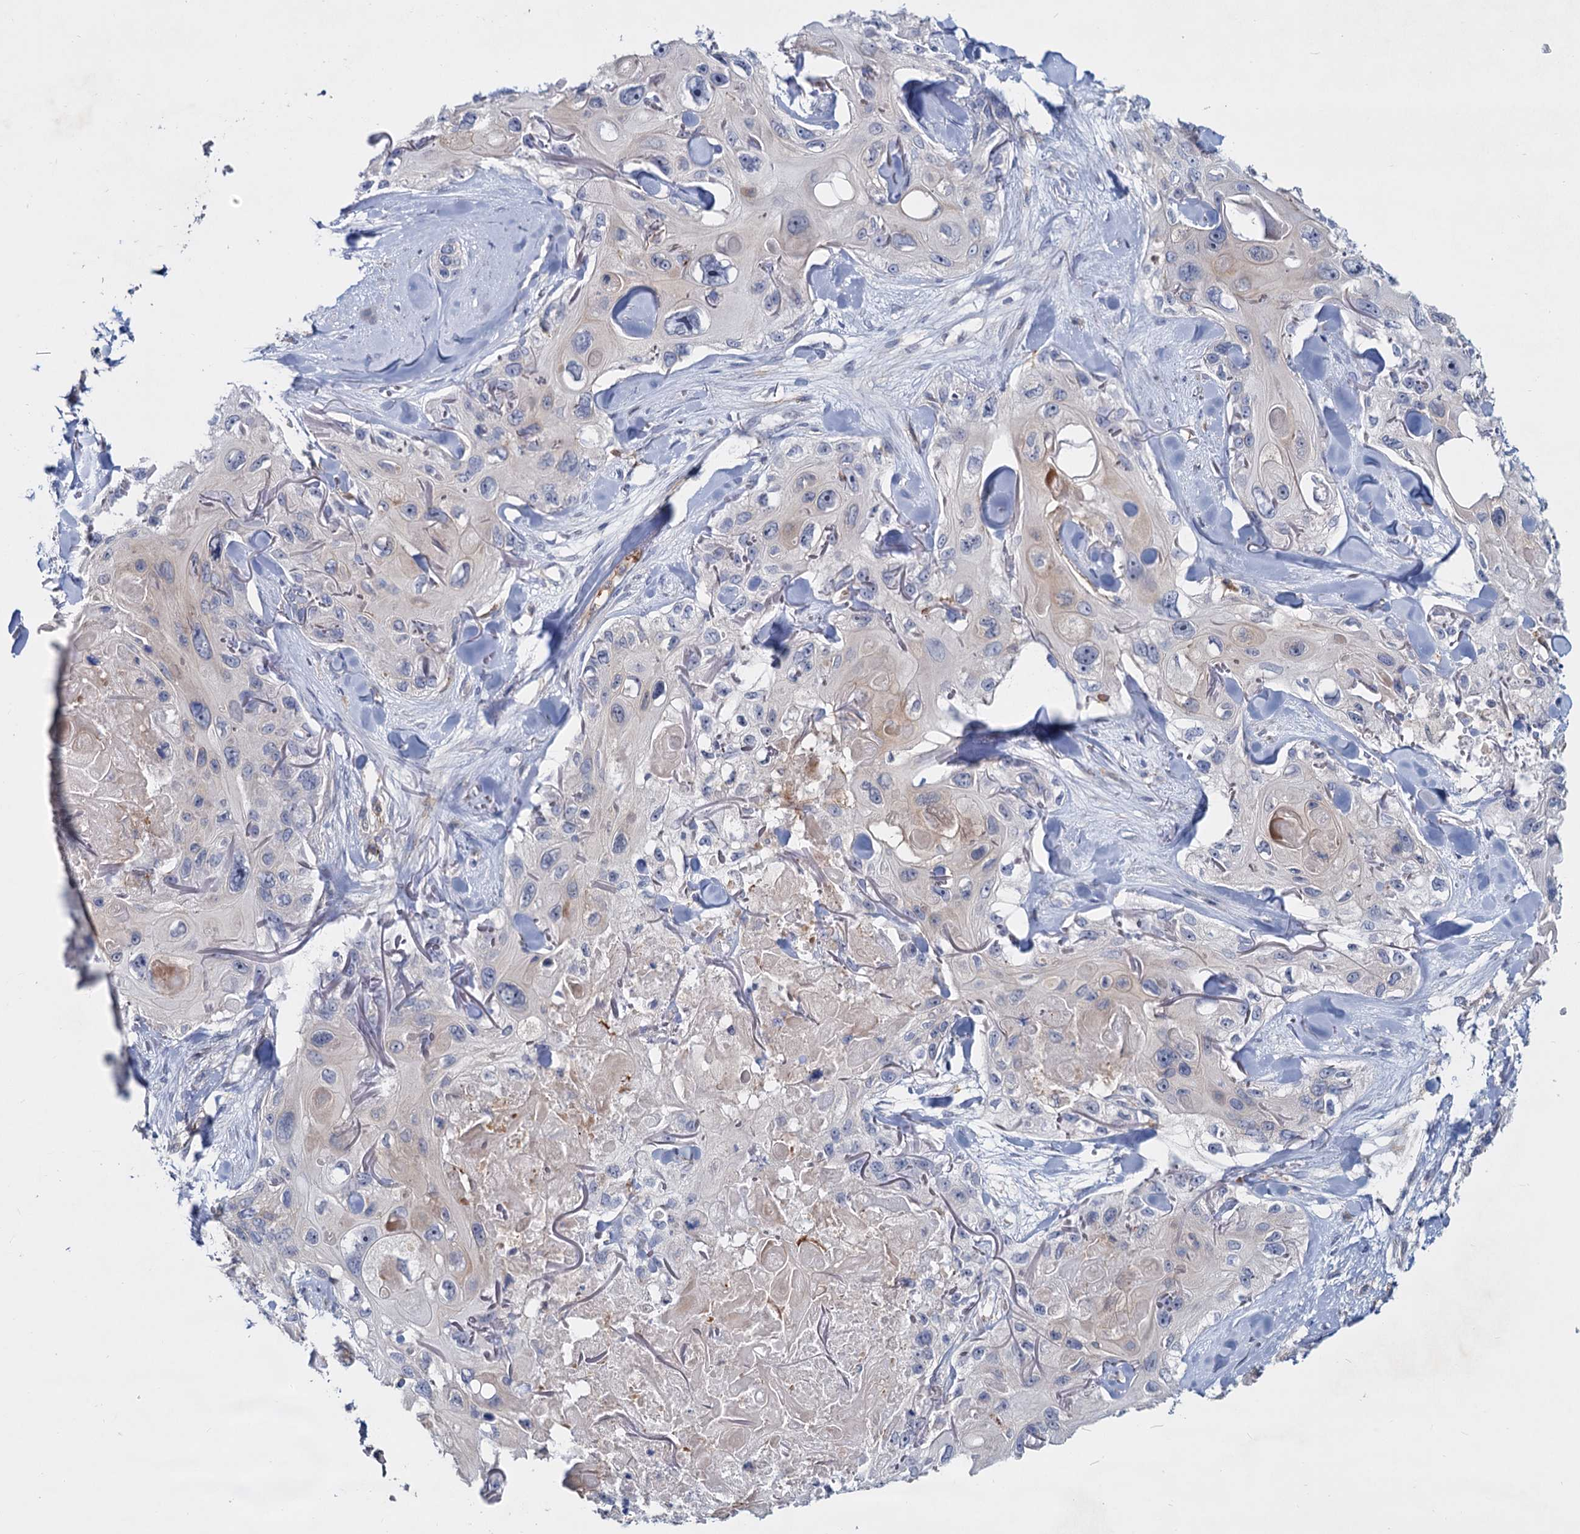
{"staining": {"intensity": "negative", "quantity": "none", "location": "none"}, "tissue": "skin cancer", "cell_type": "Tumor cells", "image_type": "cancer", "snomed": [{"axis": "morphology", "description": "Normal tissue, NOS"}, {"axis": "morphology", "description": "Squamous cell carcinoma, NOS"}, {"axis": "topography", "description": "Skin"}], "caption": "Protein analysis of skin cancer (squamous cell carcinoma) demonstrates no significant expression in tumor cells. (DAB (3,3'-diaminobenzidine) IHC visualized using brightfield microscopy, high magnification).", "gene": "LRCH4", "patient": {"sex": "male", "age": 72}}